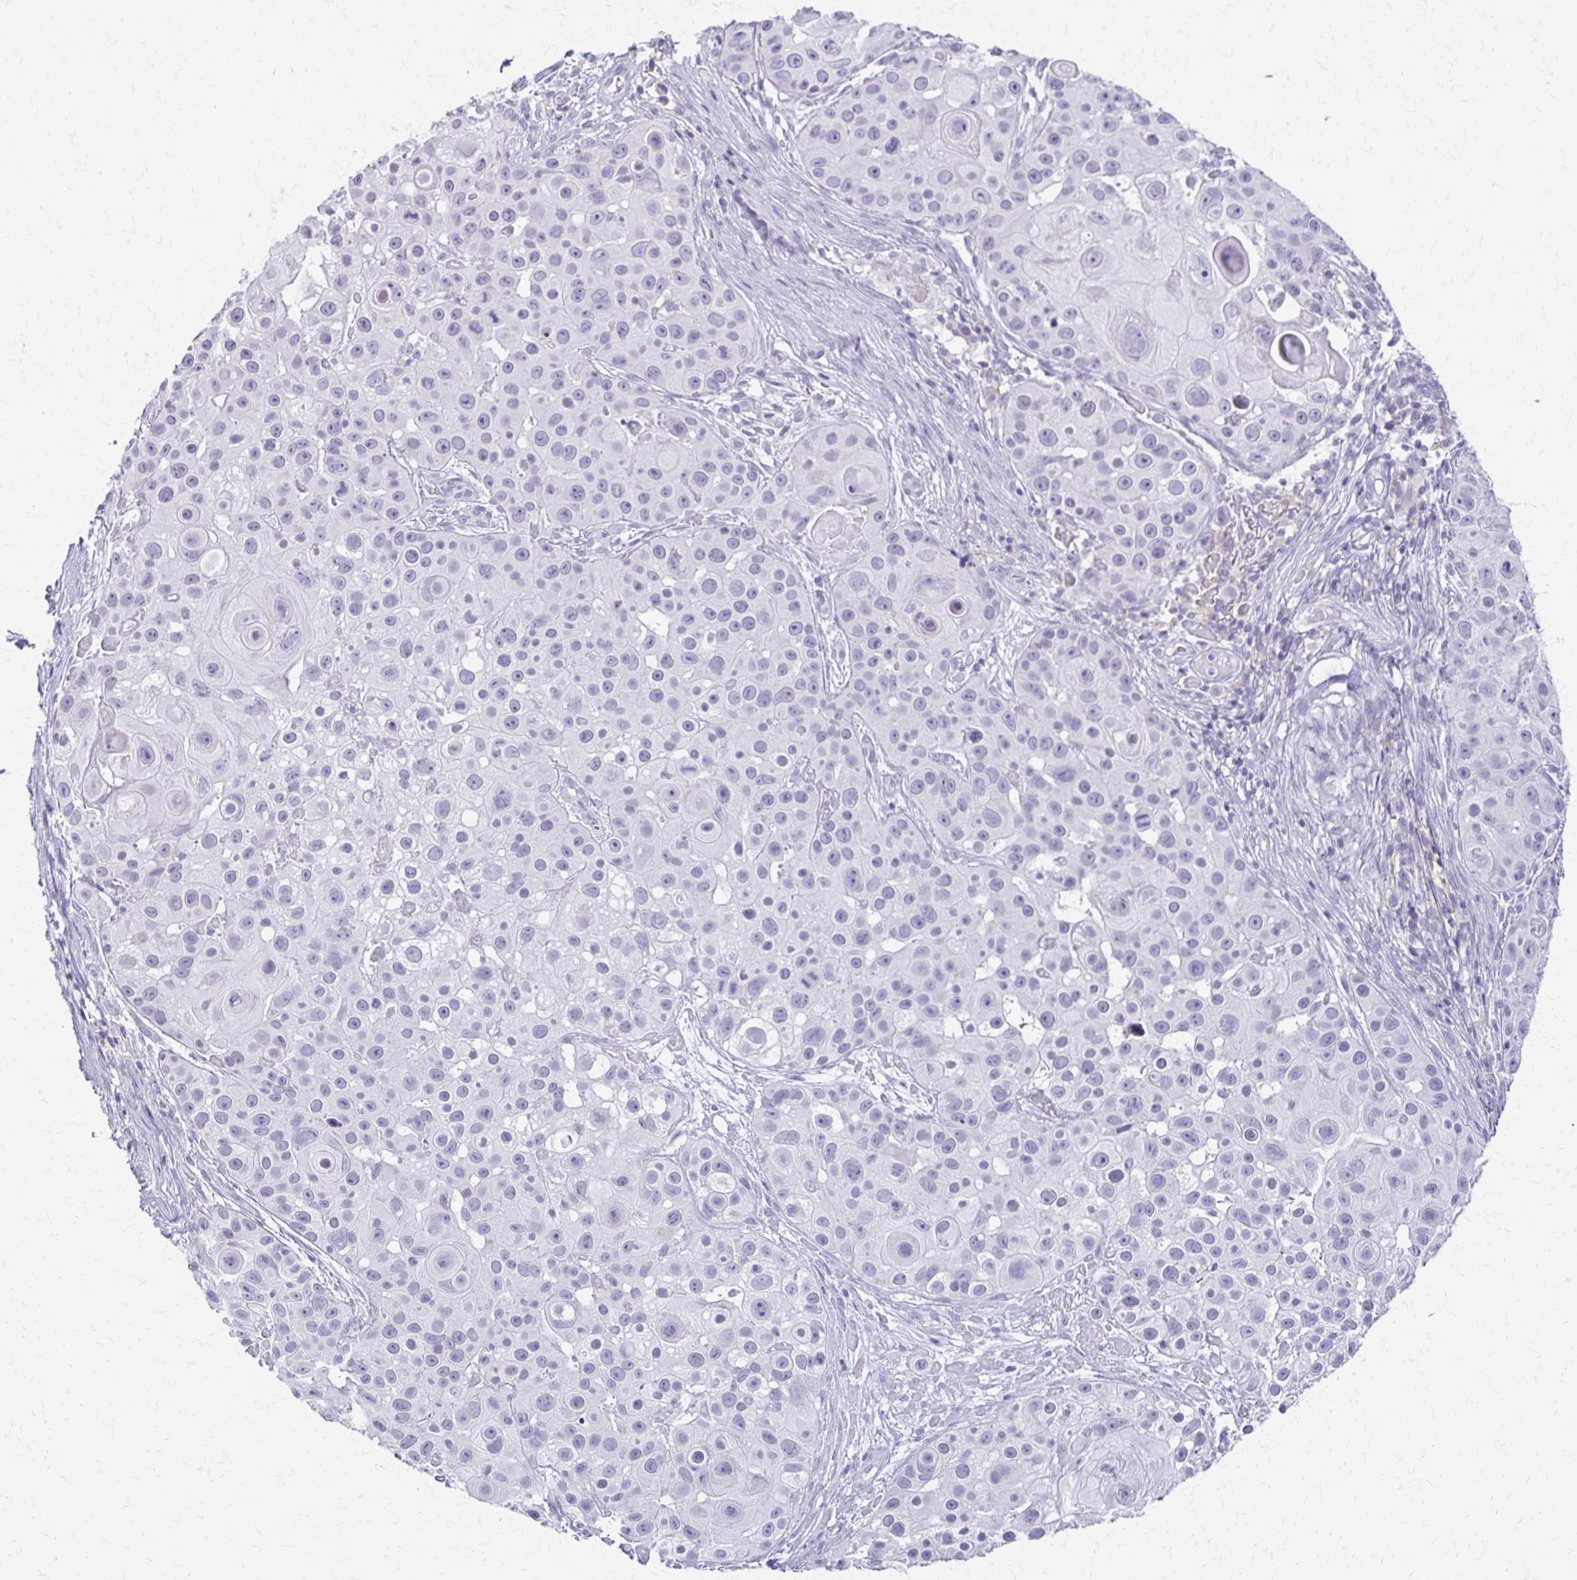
{"staining": {"intensity": "negative", "quantity": "none", "location": "none"}, "tissue": "skin cancer", "cell_type": "Tumor cells", "image_type": "cancer", "snomed": [{"axis": "morphology", "description": "Squamous cell carcinoma, NOS"}, {"axis": "topography", "description": "Skin"}], "caption": "Protein analysis of skin cancer (squamous cell carcinoma) shows no significant staining in tumor cells.", "gene": "FCGR2B", "patient": {"sex": "male", "age": 92}}